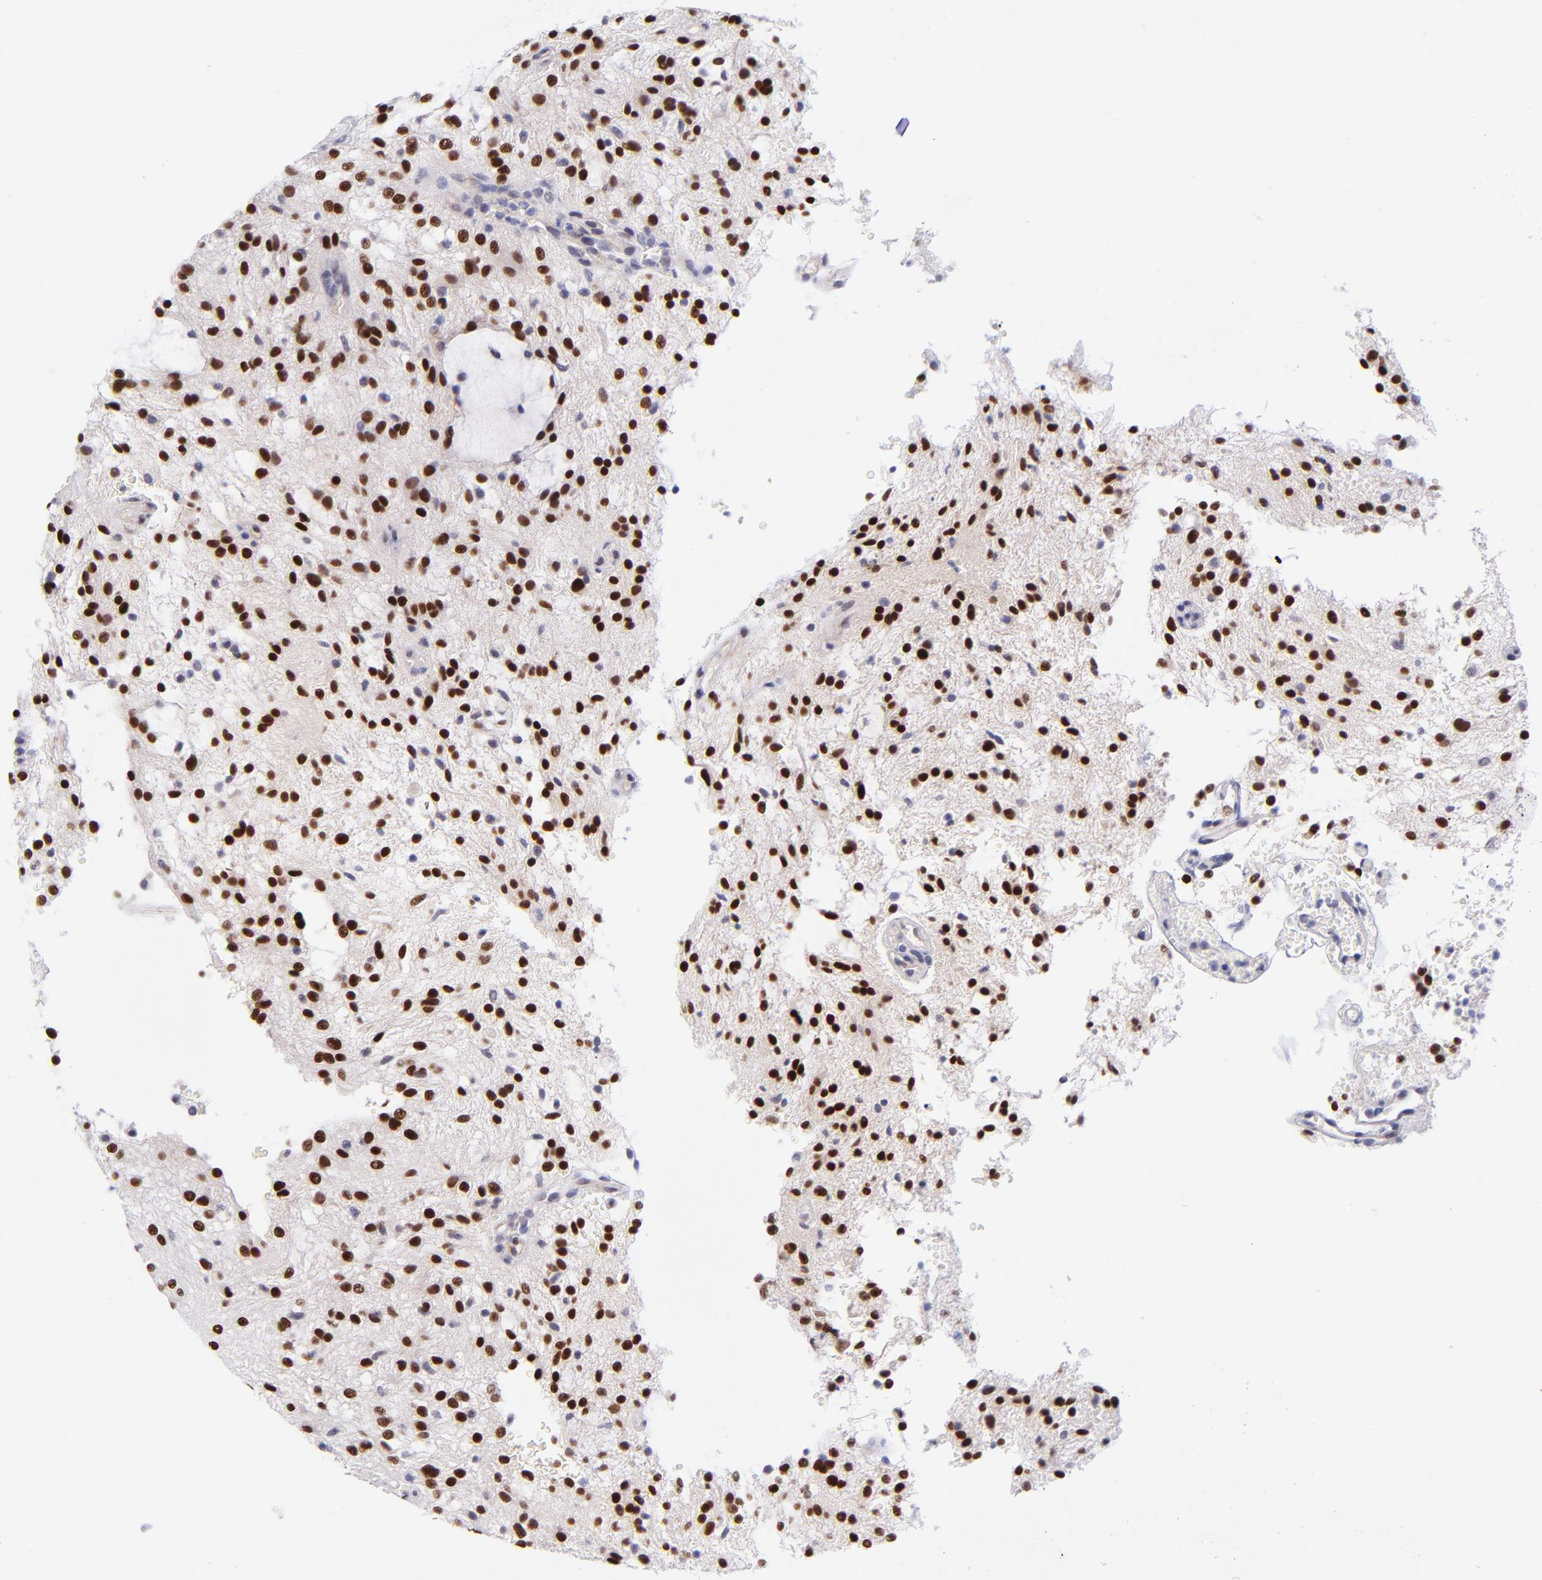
{"staining": {"intensity": "strong", "quantity": ">75%", "location": "nuclear"}, "tissue": "glioma", "cell_type": "Tumor cells", "image_type": "cancer", "snomed": [{"axis": "morphology", "description": "Glioma, malignant, NOS"}, {"axis": "topography", "description": "Cerebellum"}], "caption": "Protein expression analysis of malignant glioma reveals strong nuclear positivity in approximately >75% of tumor cells.", "gene": "SOX6", "patient": {"sex": "female", "age": 10}}